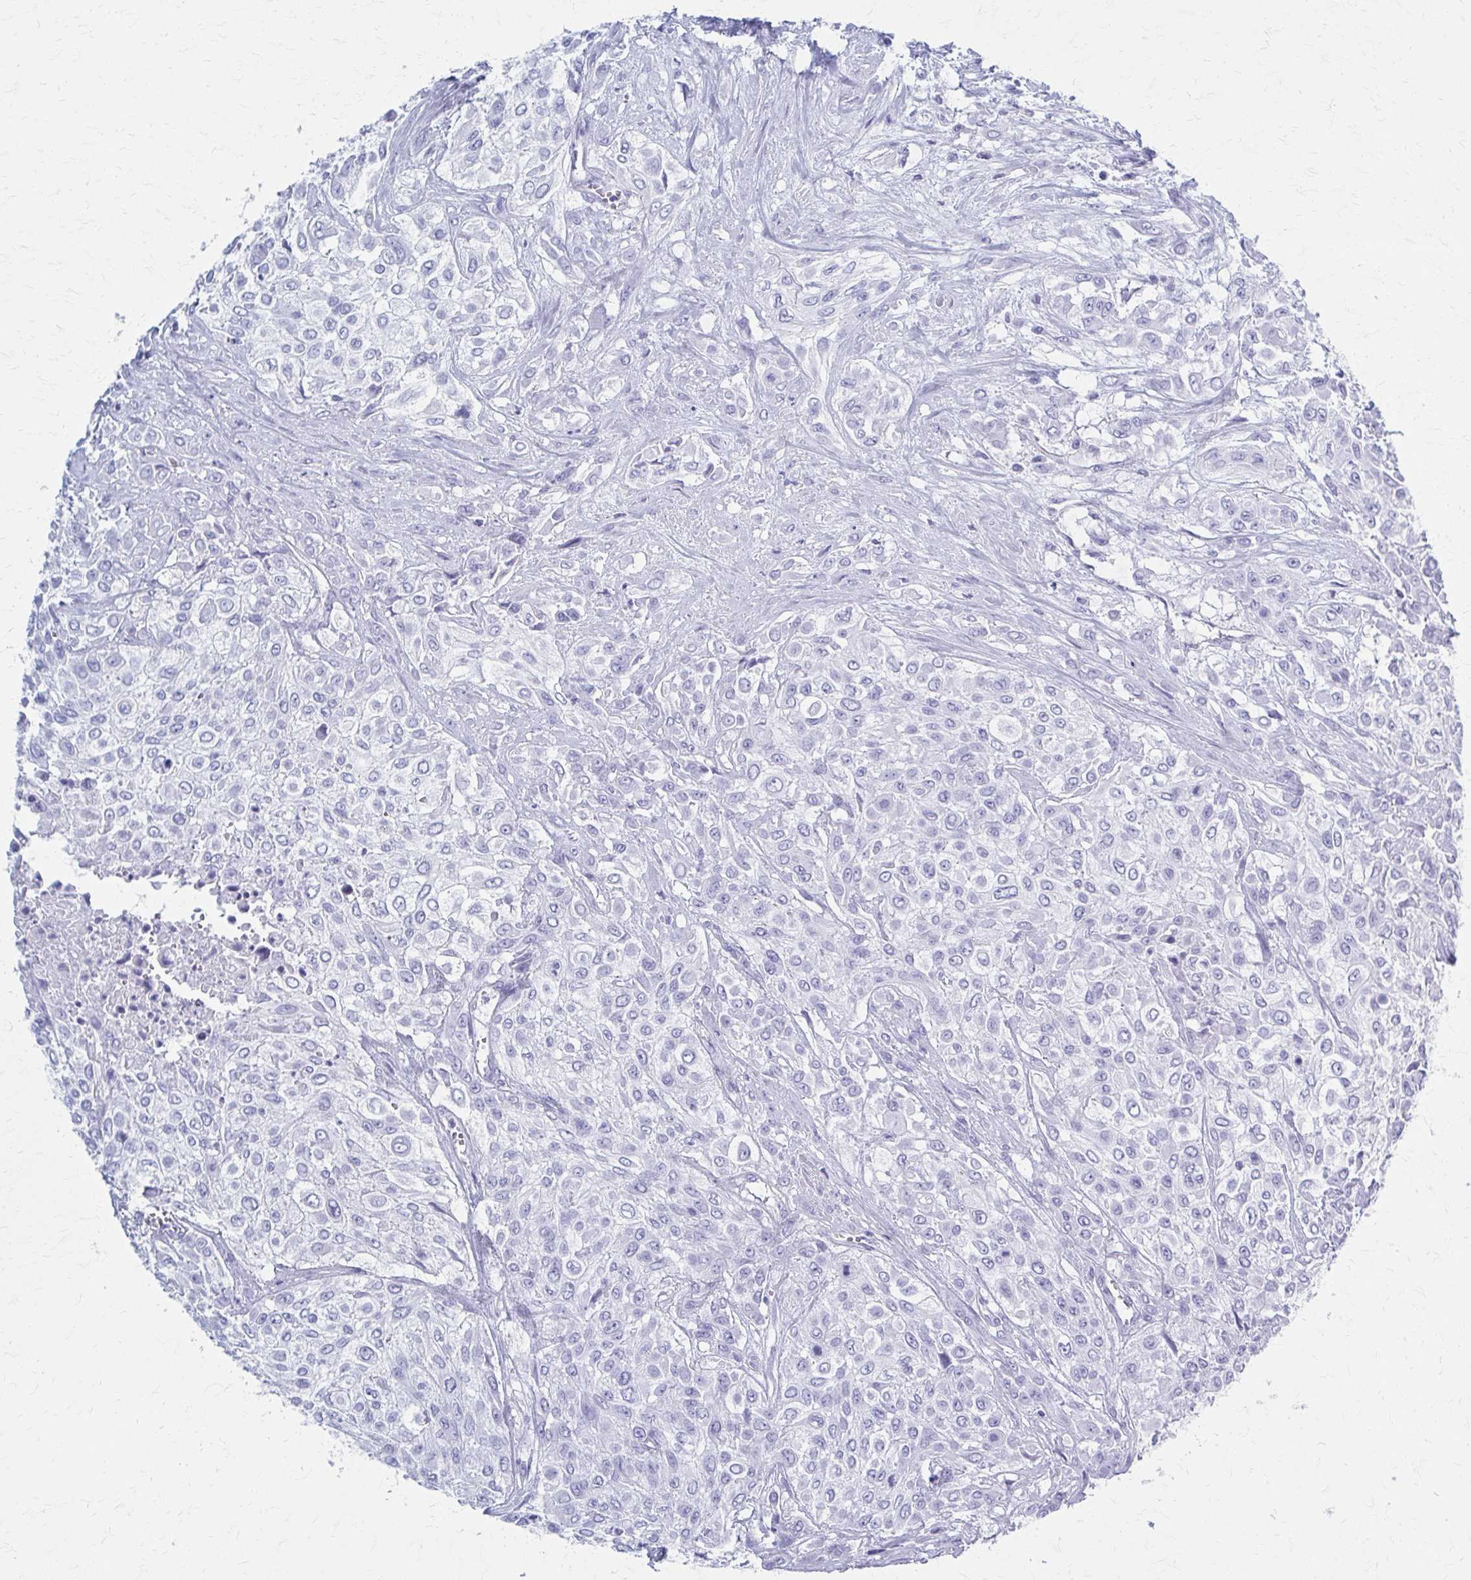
{"staining": {"intensity": "negative", "quantity": "none", "location": "none"}, "tissue": "urothelial cancer", "cell_type": "Tumor cells", "image_type": "cancer", "snomed": [{"axis": "morphology", "description": "Urothelial carcinoma, High grade"}, {"axis": "topography", "description": "Urinary bladder"}], "caption": "The histopathology image shows no significant staining in tumor cells of urothelial carcinoma (high-grade).", "gene": "CELF5", "patient": {"sex": "male", "age": 57}}